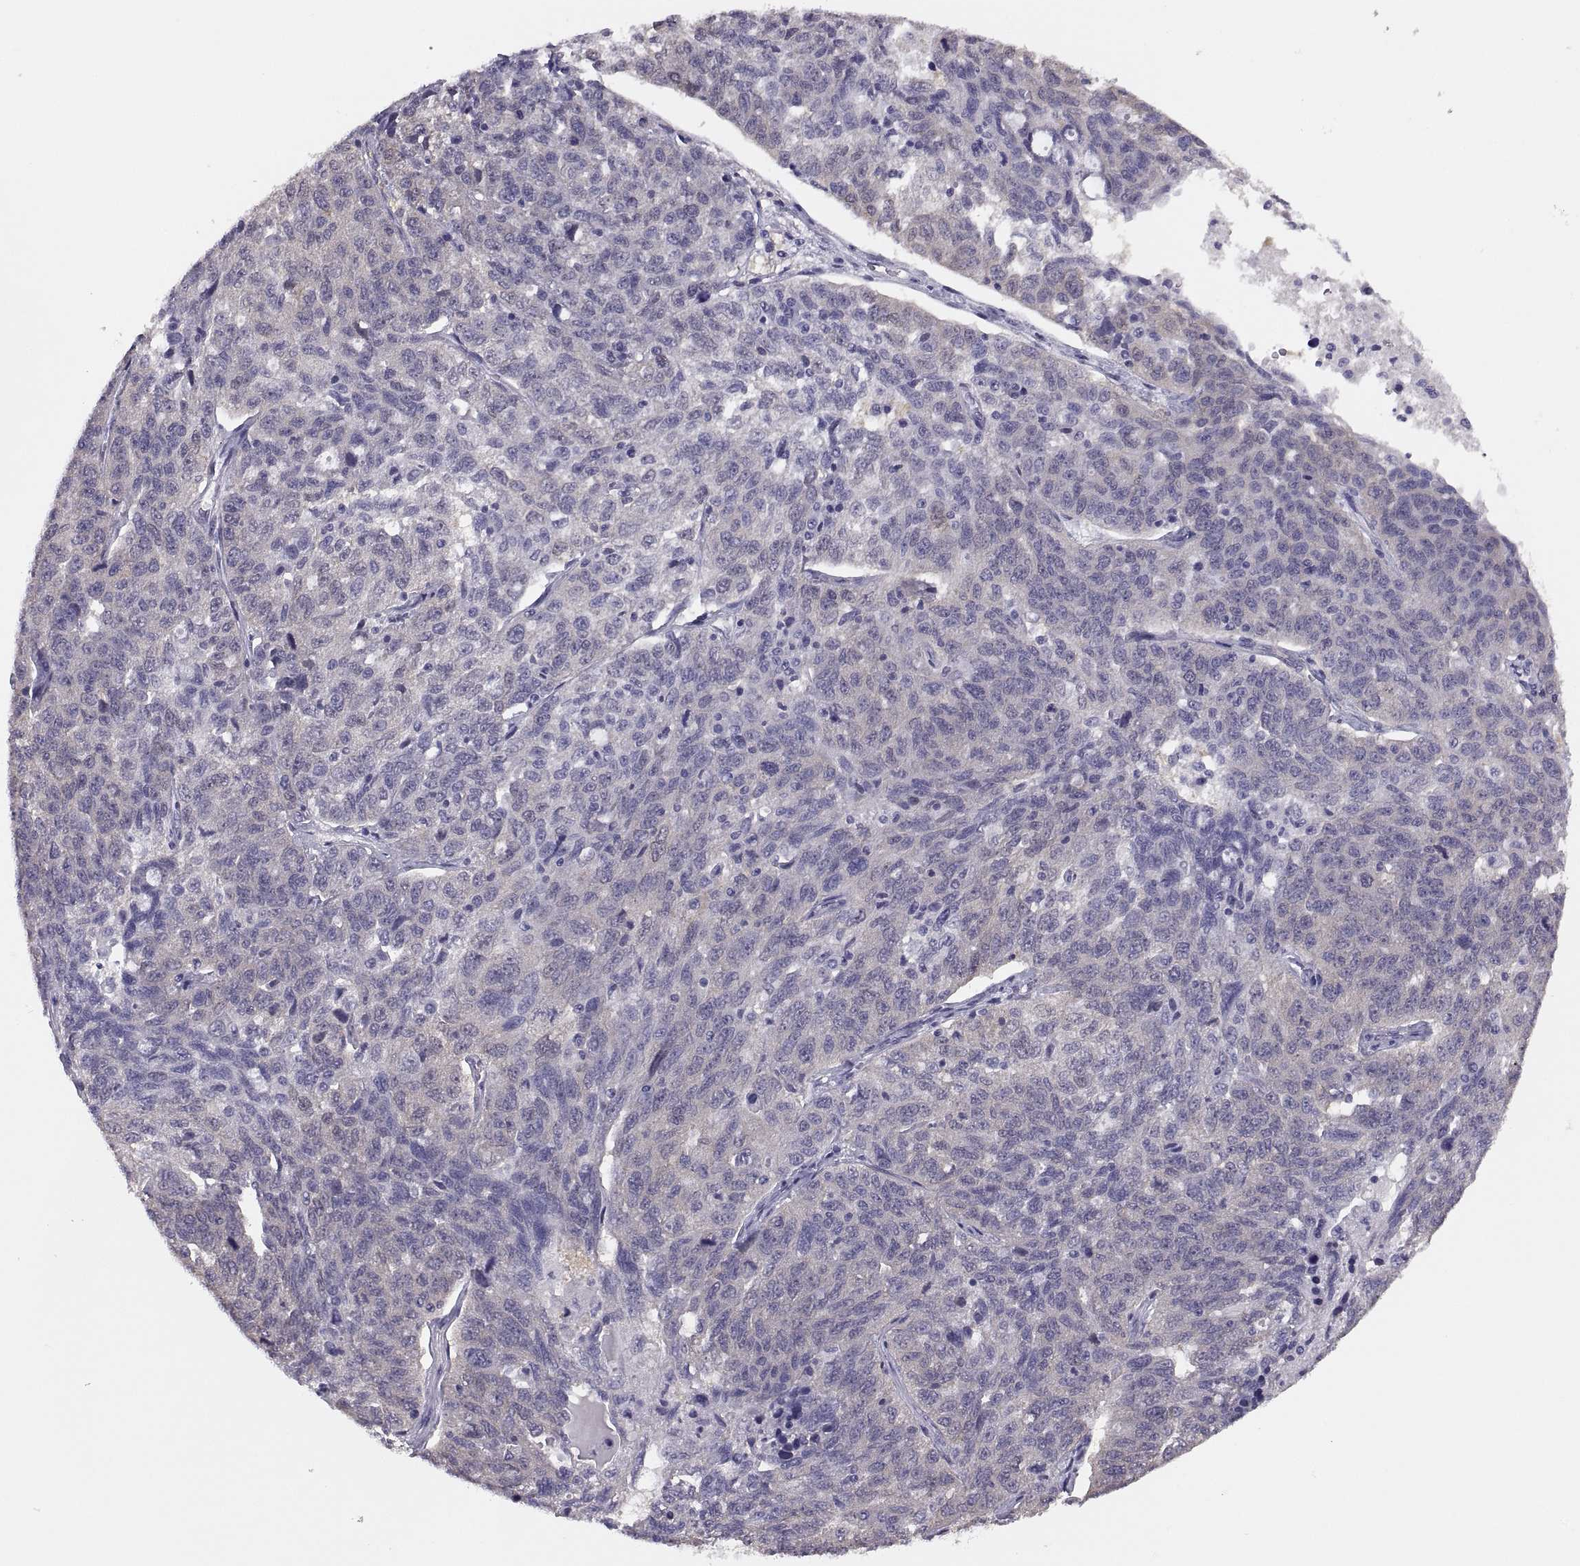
{"staining": {"intensity": "negative", "quantity": "none", "location": "none"}, "tissue": "ovarian cancer", "cell_type": "Tumor cells", "image_type": "cancer", "snomed": [{"axis": "morphology", "description": "Cystadenocarcinoma, serous, NOS"}, {"axis": "topography", "description": "Ovary"}], "caption": "Tumor cells are negative for protein expression in human serous cystadenocarcinoma (ovarian). Nuclei are stained in blue.", "gene": "STRC", "patient": {"sex": "female", "age": 71}}